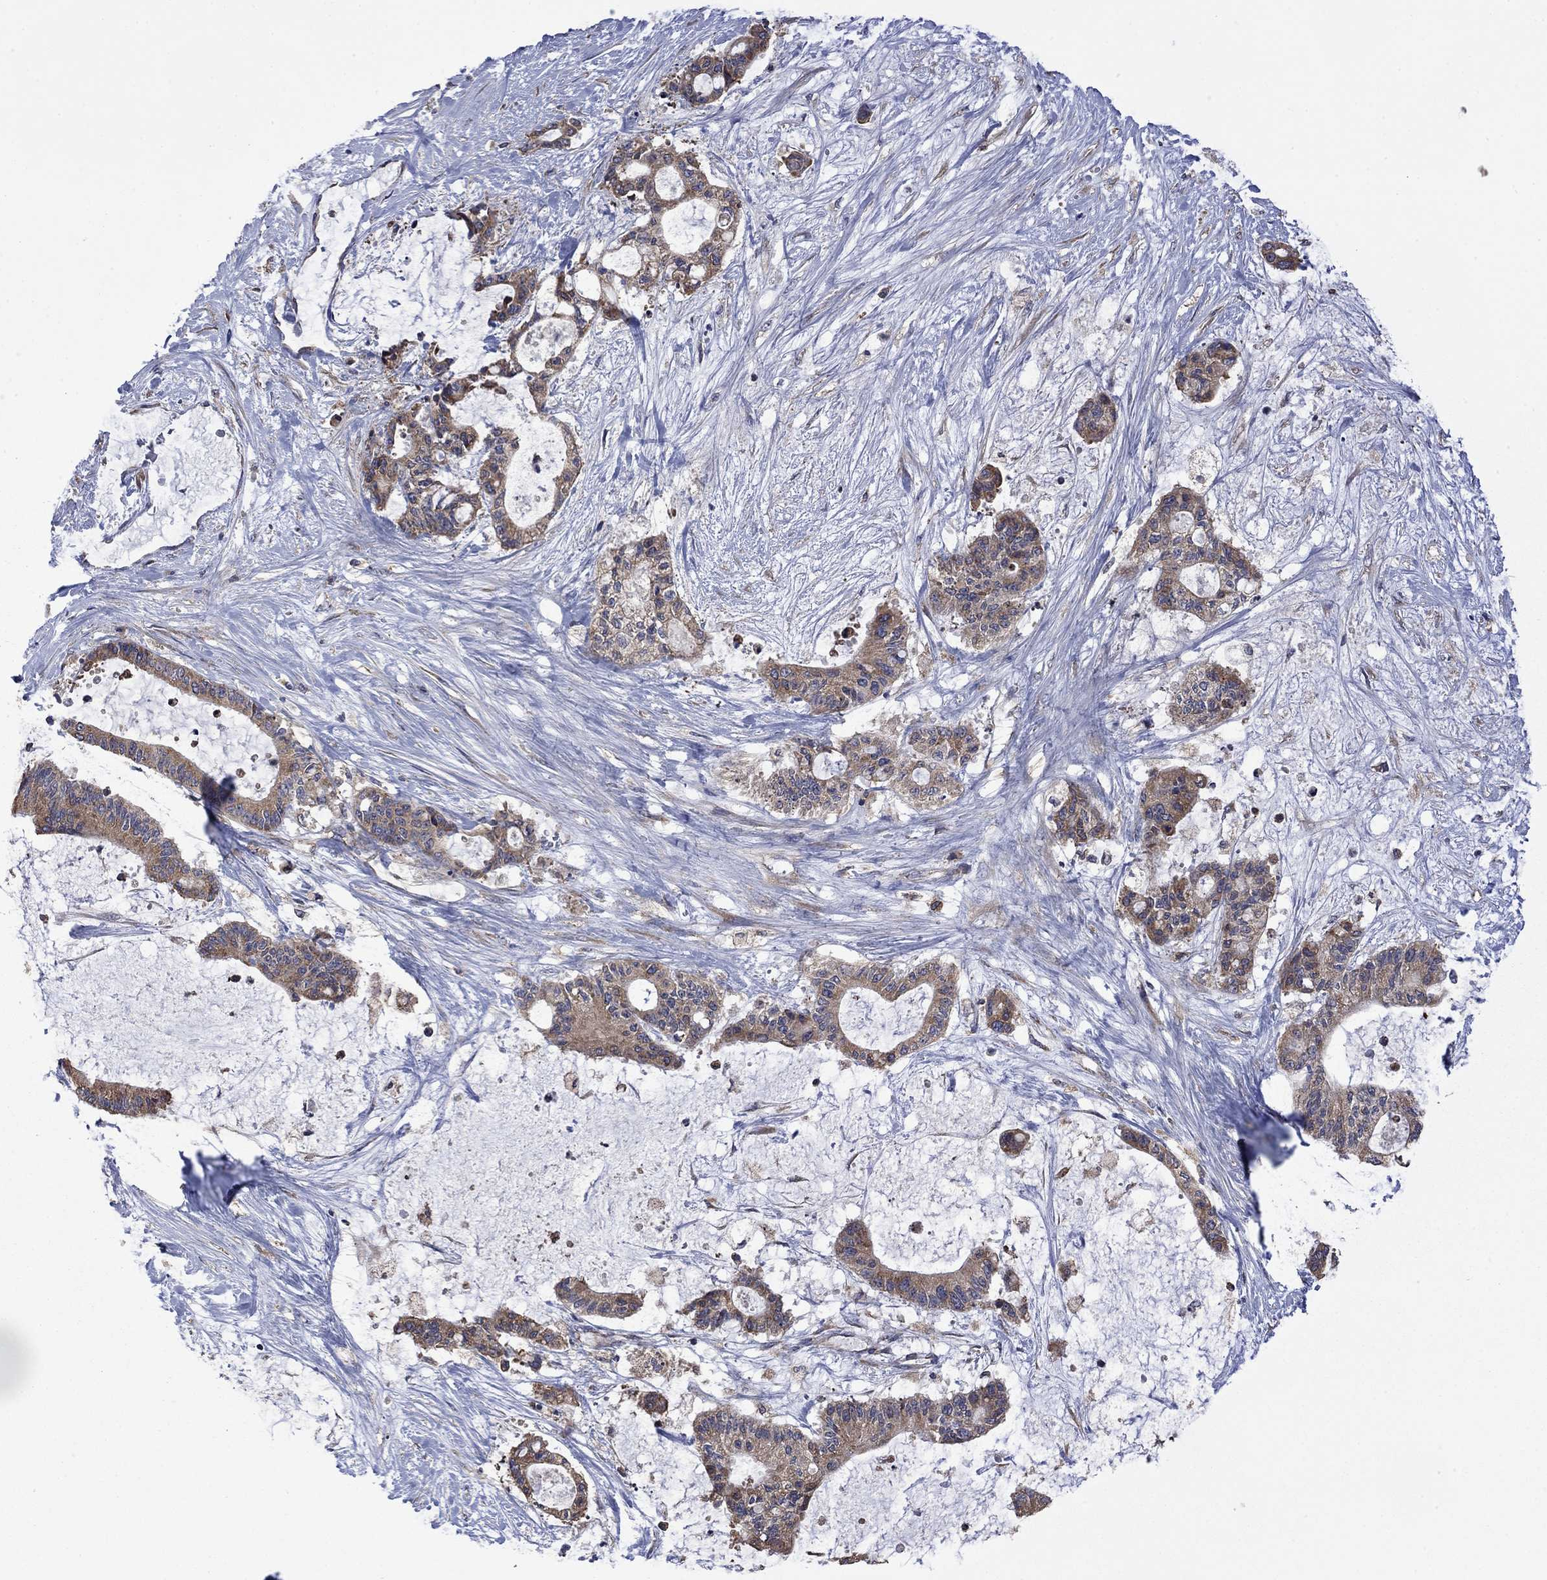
{"staining": {"intensity": "moderate", "quantity": ">75%", "location": "cytoplasmic/membranous"}, "tissue": "liver cancer", "cell_type": "Tumor cells", "image_type": "cancer", "snomed": [{"axis": "morphology", "description": "Normal tissue, NOS"}, {"axis": "morphology", "description": "Cholangiocarcinoma"}, {"axis": "topography", "description": "Liver"}, {"axis": "topography", "description": "Peripheral nerve tissue"}], "caption": "A micrograph of human liver cancer (cholangiocarcinoma) stained for a protein demonstrates moderate cytoplasmic/membranous brown staining in tumor cells.", "gene": "FURIN", "patient": {"sex": "female", "age": 73}}